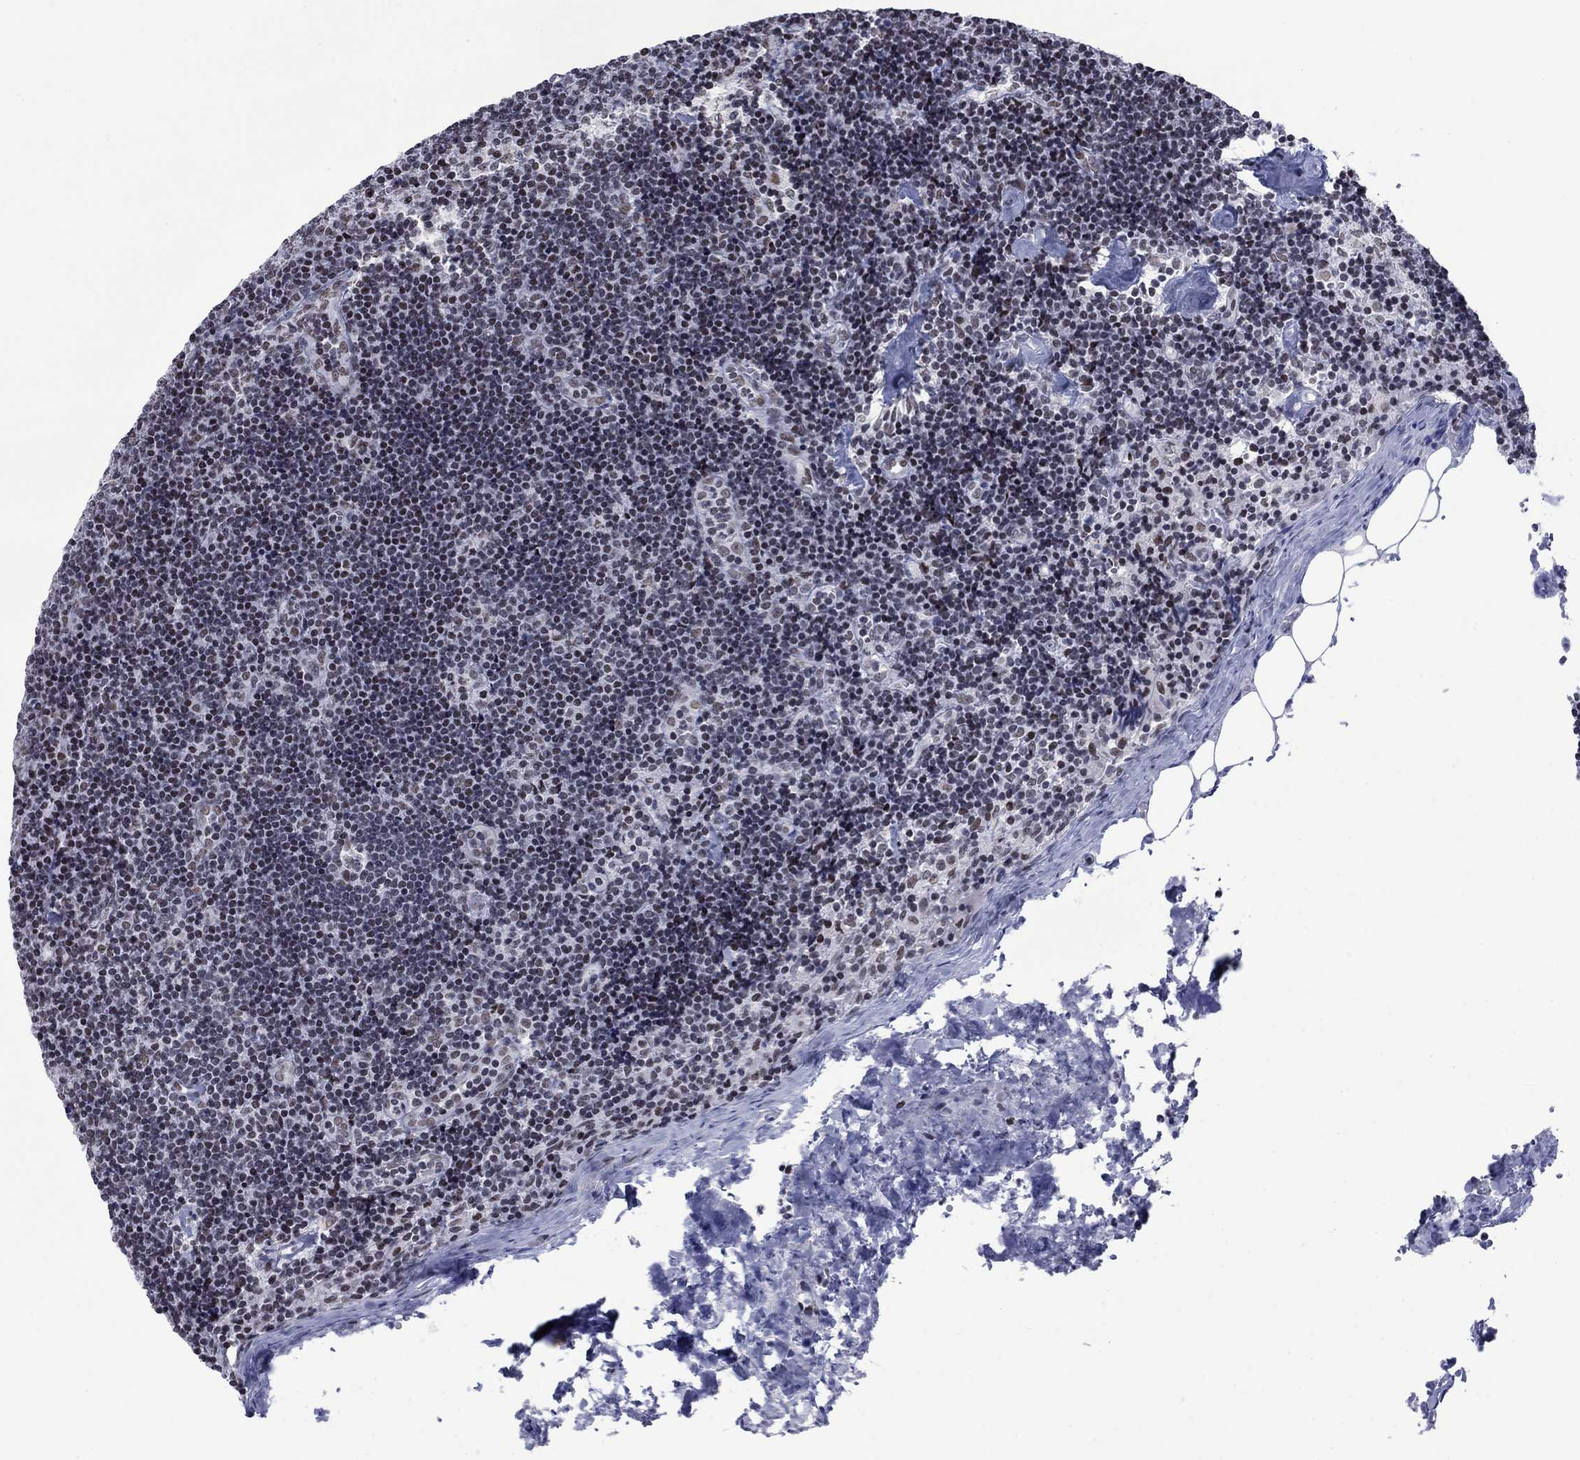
{"staining": {"intensity": "negative", "quantity": "none", "location": "none"}, "tissue": "lymph node", "cell_type": "Non-germinal center cells", "image_type": "normal", "snomed": [{"axis": "morphology", "description": "Normal tissue, NOS"}, {"axis": "topography", "description": "Lymph node"}], "caption": "Immunohistochemistry image of unremarkable lymph node: lymph node stained with DAB (3,3'-diaminobenzidine) reveals no significant protein staining in non-germinal center cells. (Stains: DAB (3,3'-diaminobenzidine) IHC with hematoxylin counter stain, Microscopy: brightfield microscopy at high magnification).", "gene": "NPAS3", "patient": {"sex": "female", "age": 51}}